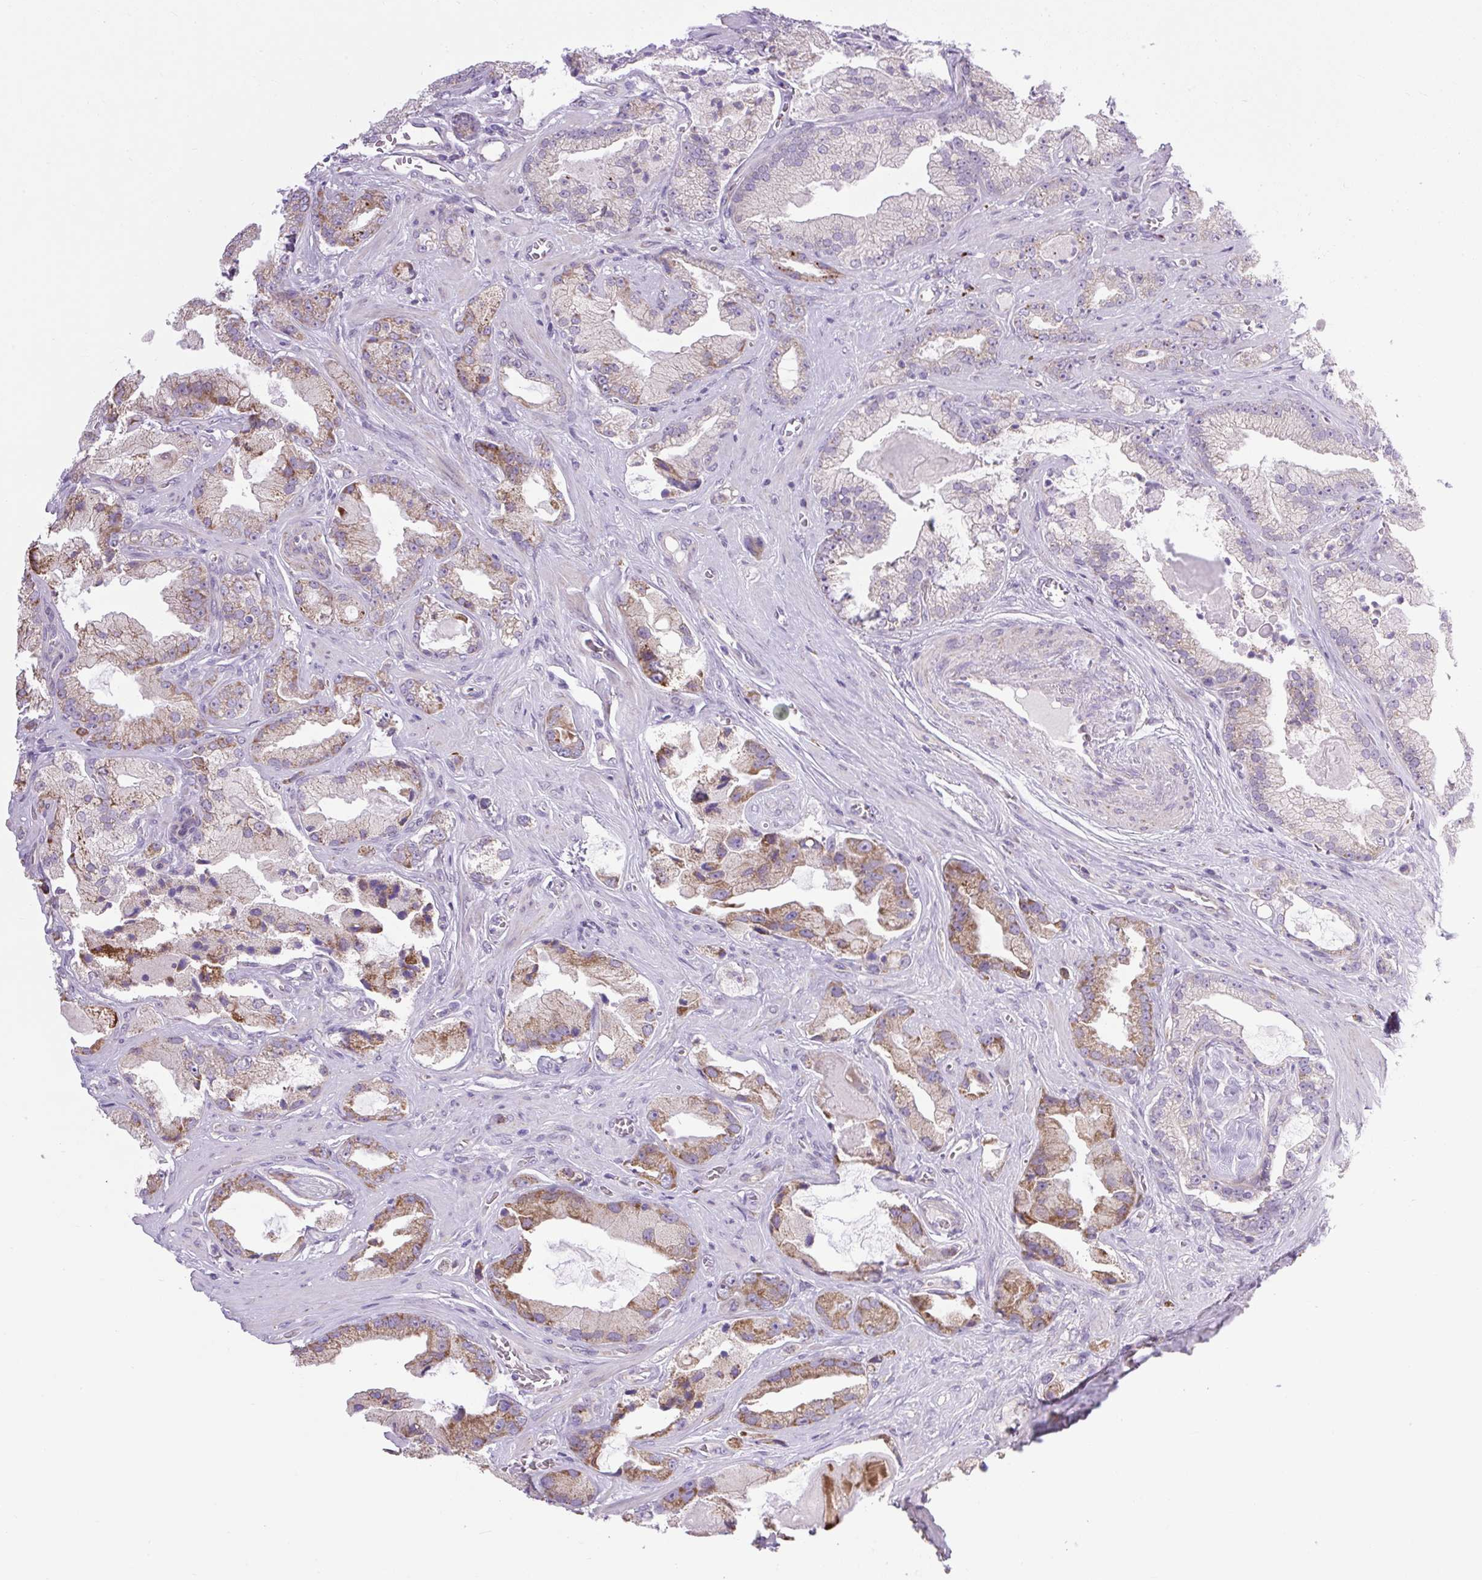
{"staining": {"intensity": "moderate", "quantity": "<25%", "location": "cytoplasmic/membranous"}, "tissue": "prostate cancer", "cell_type": "Tumor cells", "image_type": "cancer", "snomed": [{"axis": "morphology", "description": "Adenocarcinoma, High grade"}, {"axis": "topography", "description": "Prostate"}], "caption": "A micrograph of prostate cancer stained for a protein displays moderate cytoplasmic/membranous brown staining in tumor cells. (Brightfield microscopy of DAB IHC at high magnification).", "gene": "RNASE10", "patient": {"sex": "male", "age": 68}}